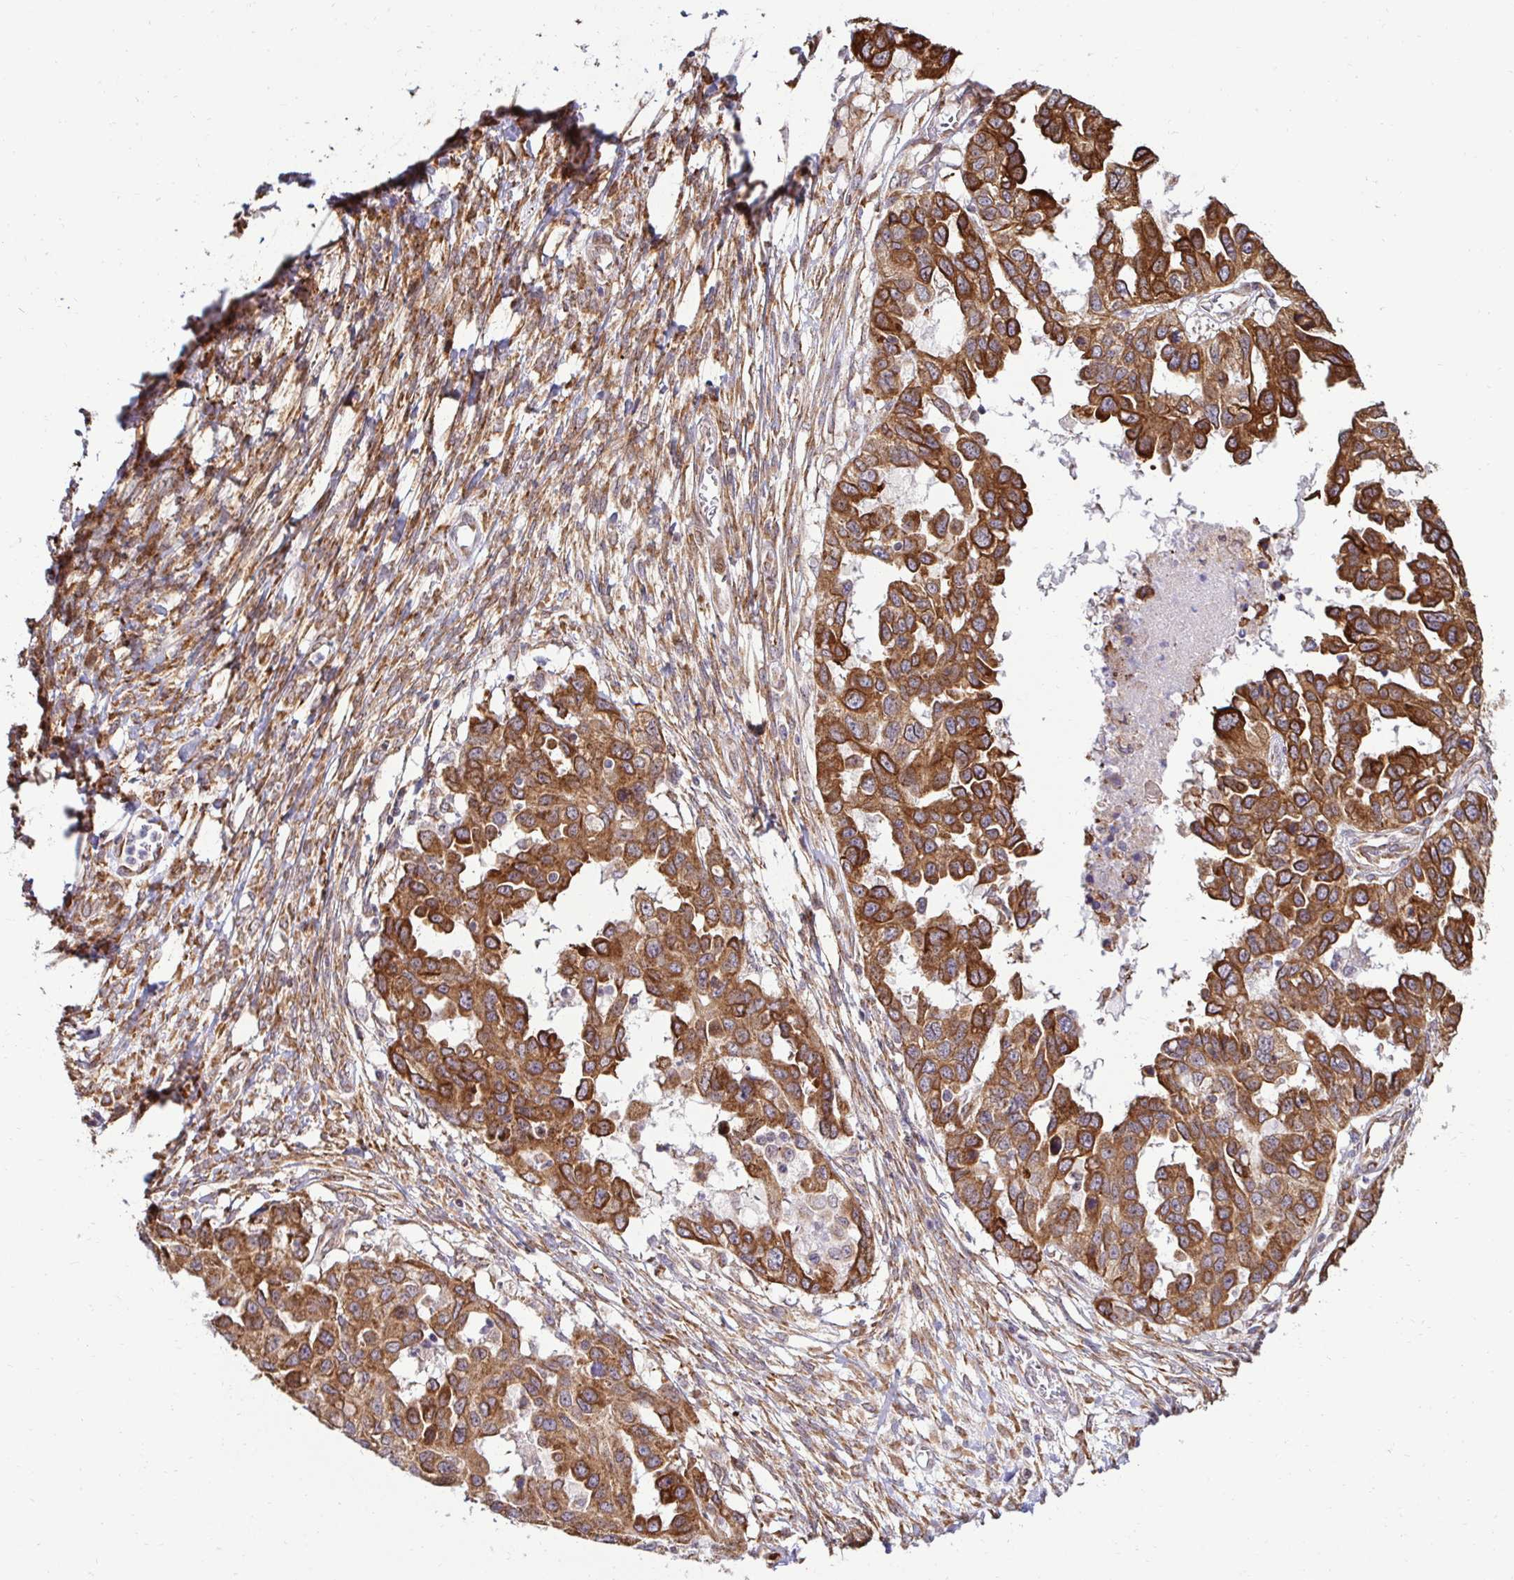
{"staining": {"intensity": "strong", "quantity": ">75%", "location": "cytoplasmic/membranous"}, "tissue": "ovarian cancer", "cell_type": "Tumor cells", "image_type": "cancer", "snomed": [{"axis": "morphology", "description": "Cystadenocarcinoma, serous, NOS"}, {"axis": "topography", "description": "Ovary"}], "caption": "Human ovarian cancer (serous cystadenocarcinoma) stained with a brown dye demonstrates strong cytoplasmic/membranous positive expression in about >75% of tumor cells.", "gene": "HPS1", "patient": {"sex": "female", "age": 53}}